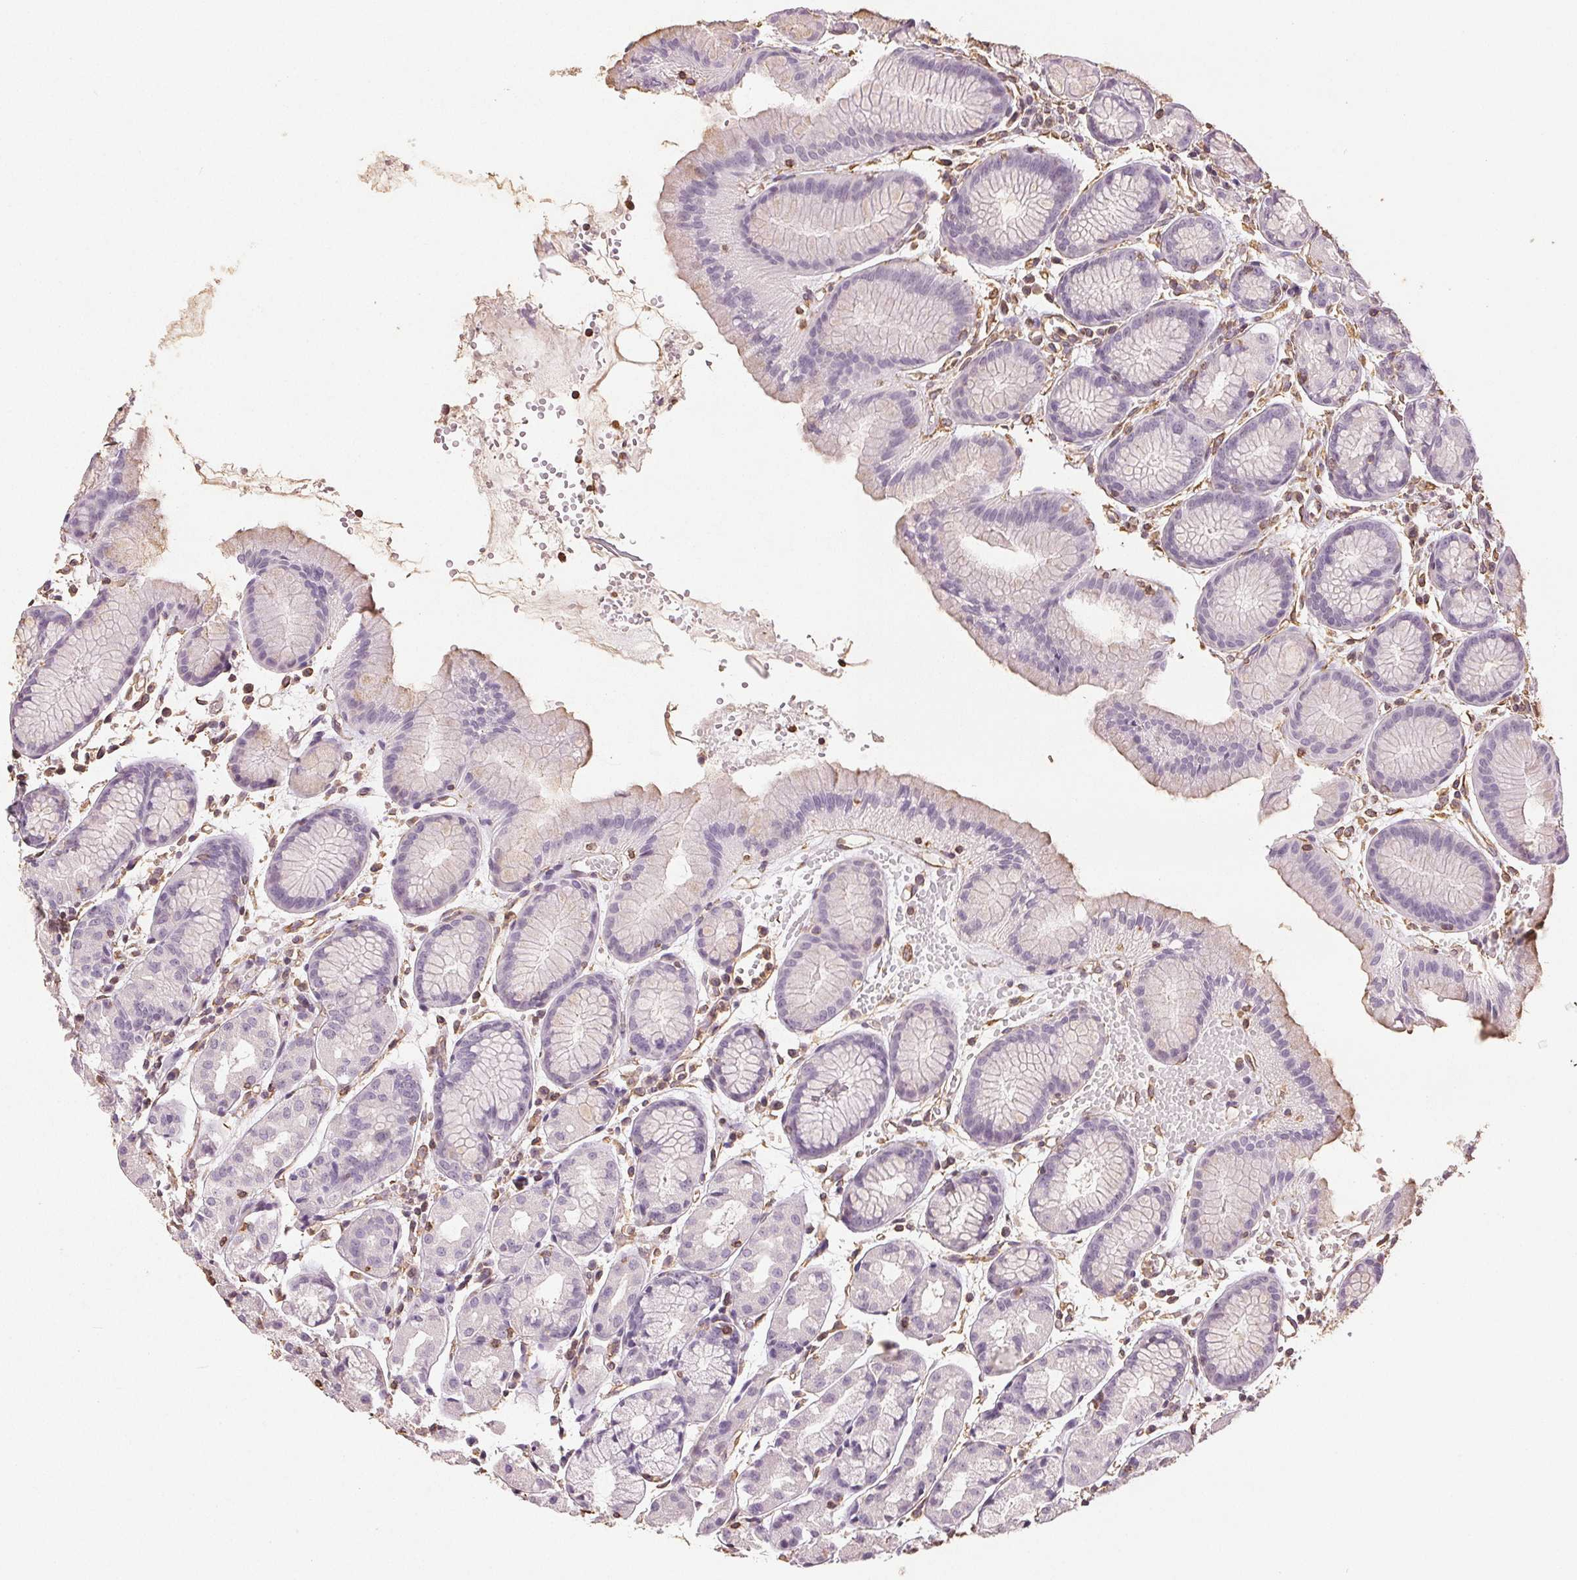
{"staining": {"intensity": "negative", "quantity": "none", "location": "none"}, "tissue": "stomach", "cell_type": "Glandular cells", "image_type": "normal", "snomed": [{"axis": "morphology", "description": "Normal tissue, NOS"}, {"axis": "topography", "description": "Stomach, upper"}], "caption": "There is no significant expression in glandular cells of stomach. (DAB immunohistochemistry with hematoxylin counter stain).", "gene": "COL7A1", "patient": {"sex": "male", "age": 47}}